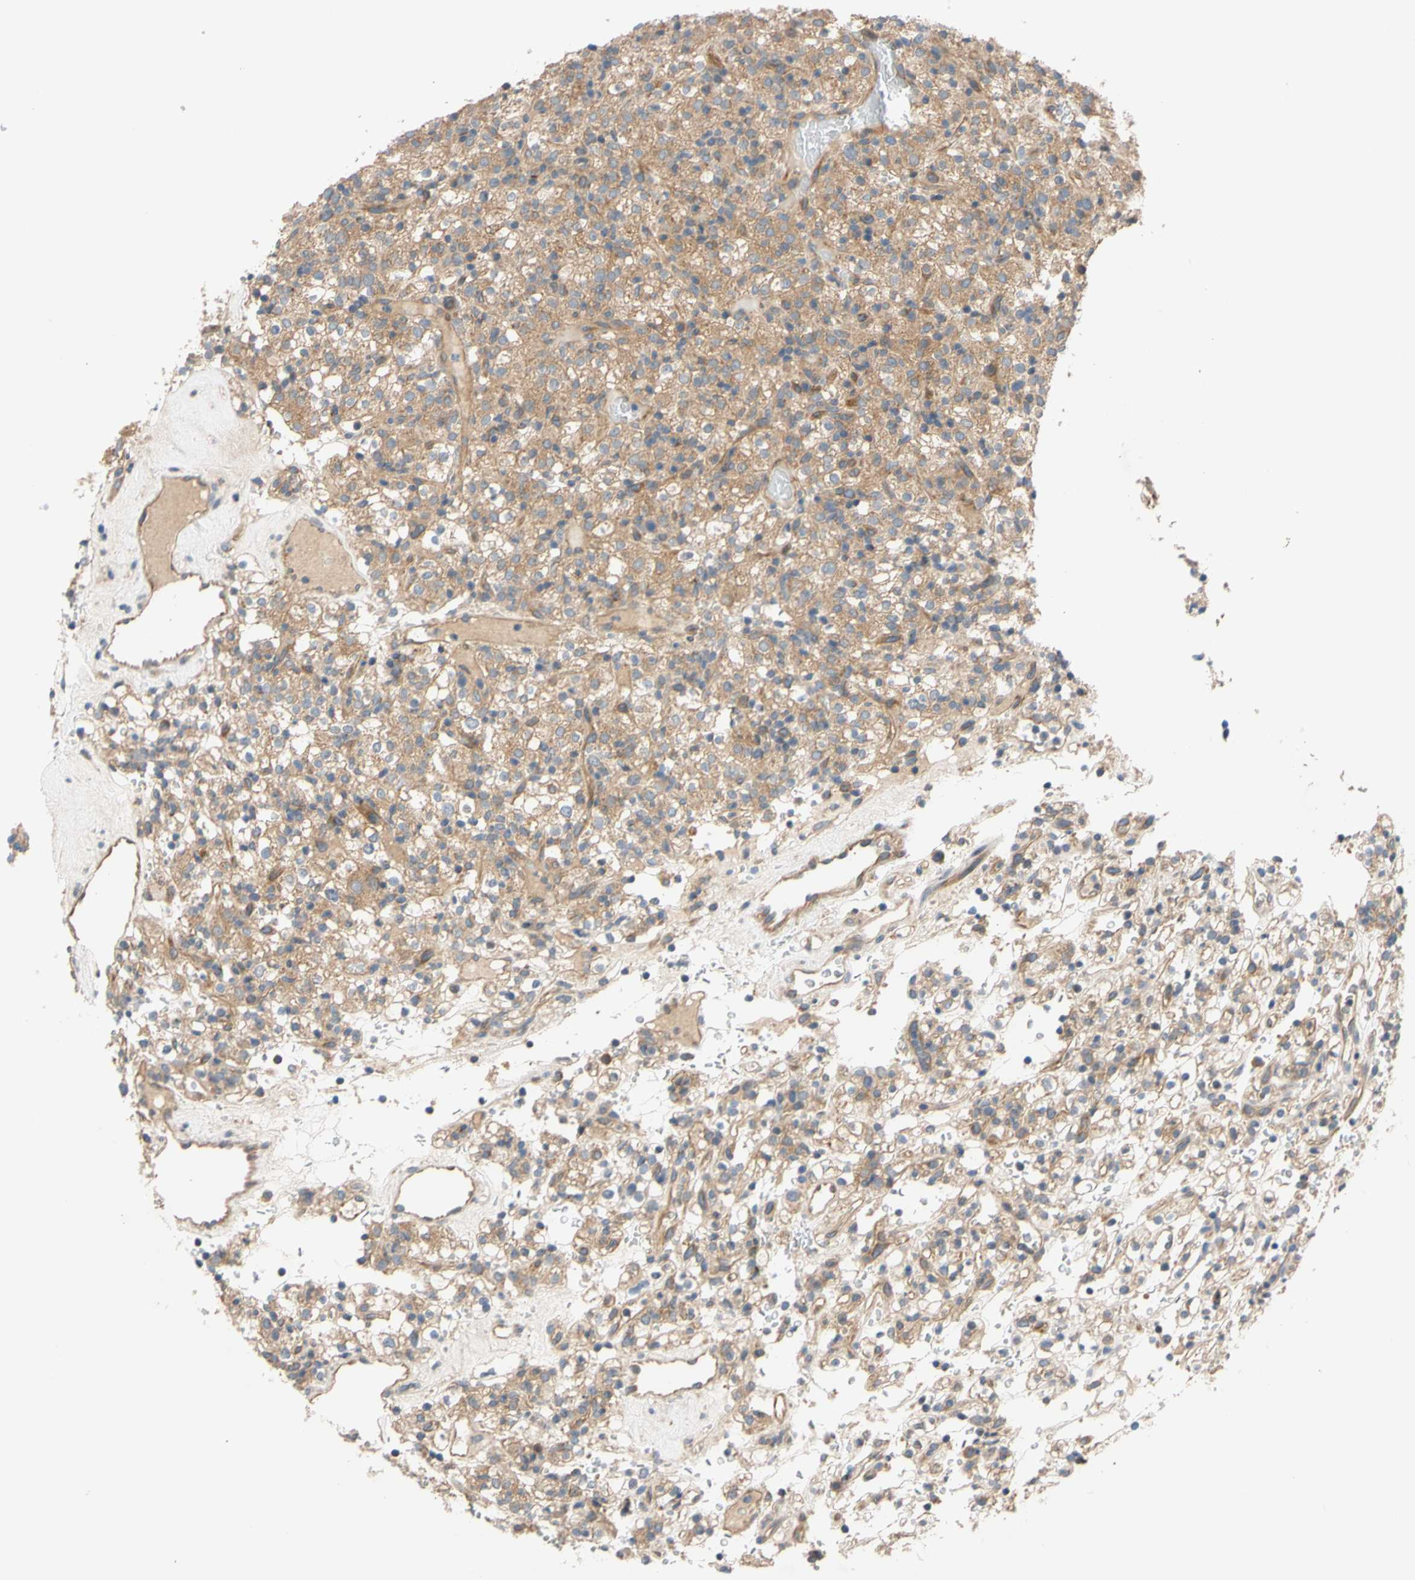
{"staining": {"intensity": "moderate", "quantity": ">75%", "location": "cytoplasmic/membranous"}, "tissue": "renal cancer", "cell_type": "Tumor cells", "image_type": "cancer", "snomed": [{"axis": "morphology", "description": "Normal tissue, NOS"}, {"axis": "morphology", "description": "Adenocarcinoma, NOS"}, {"axis": "topography", "description": "Kidney"}], "caption": "IHC of human renal cancer (adenocarcinoma) displays medium levels of moderate cytoplasmic/membranous staining in approximately >75% of tumor cells.", "gene": "MBTPS2", "patient": {"sex": "female", "age": 72}}